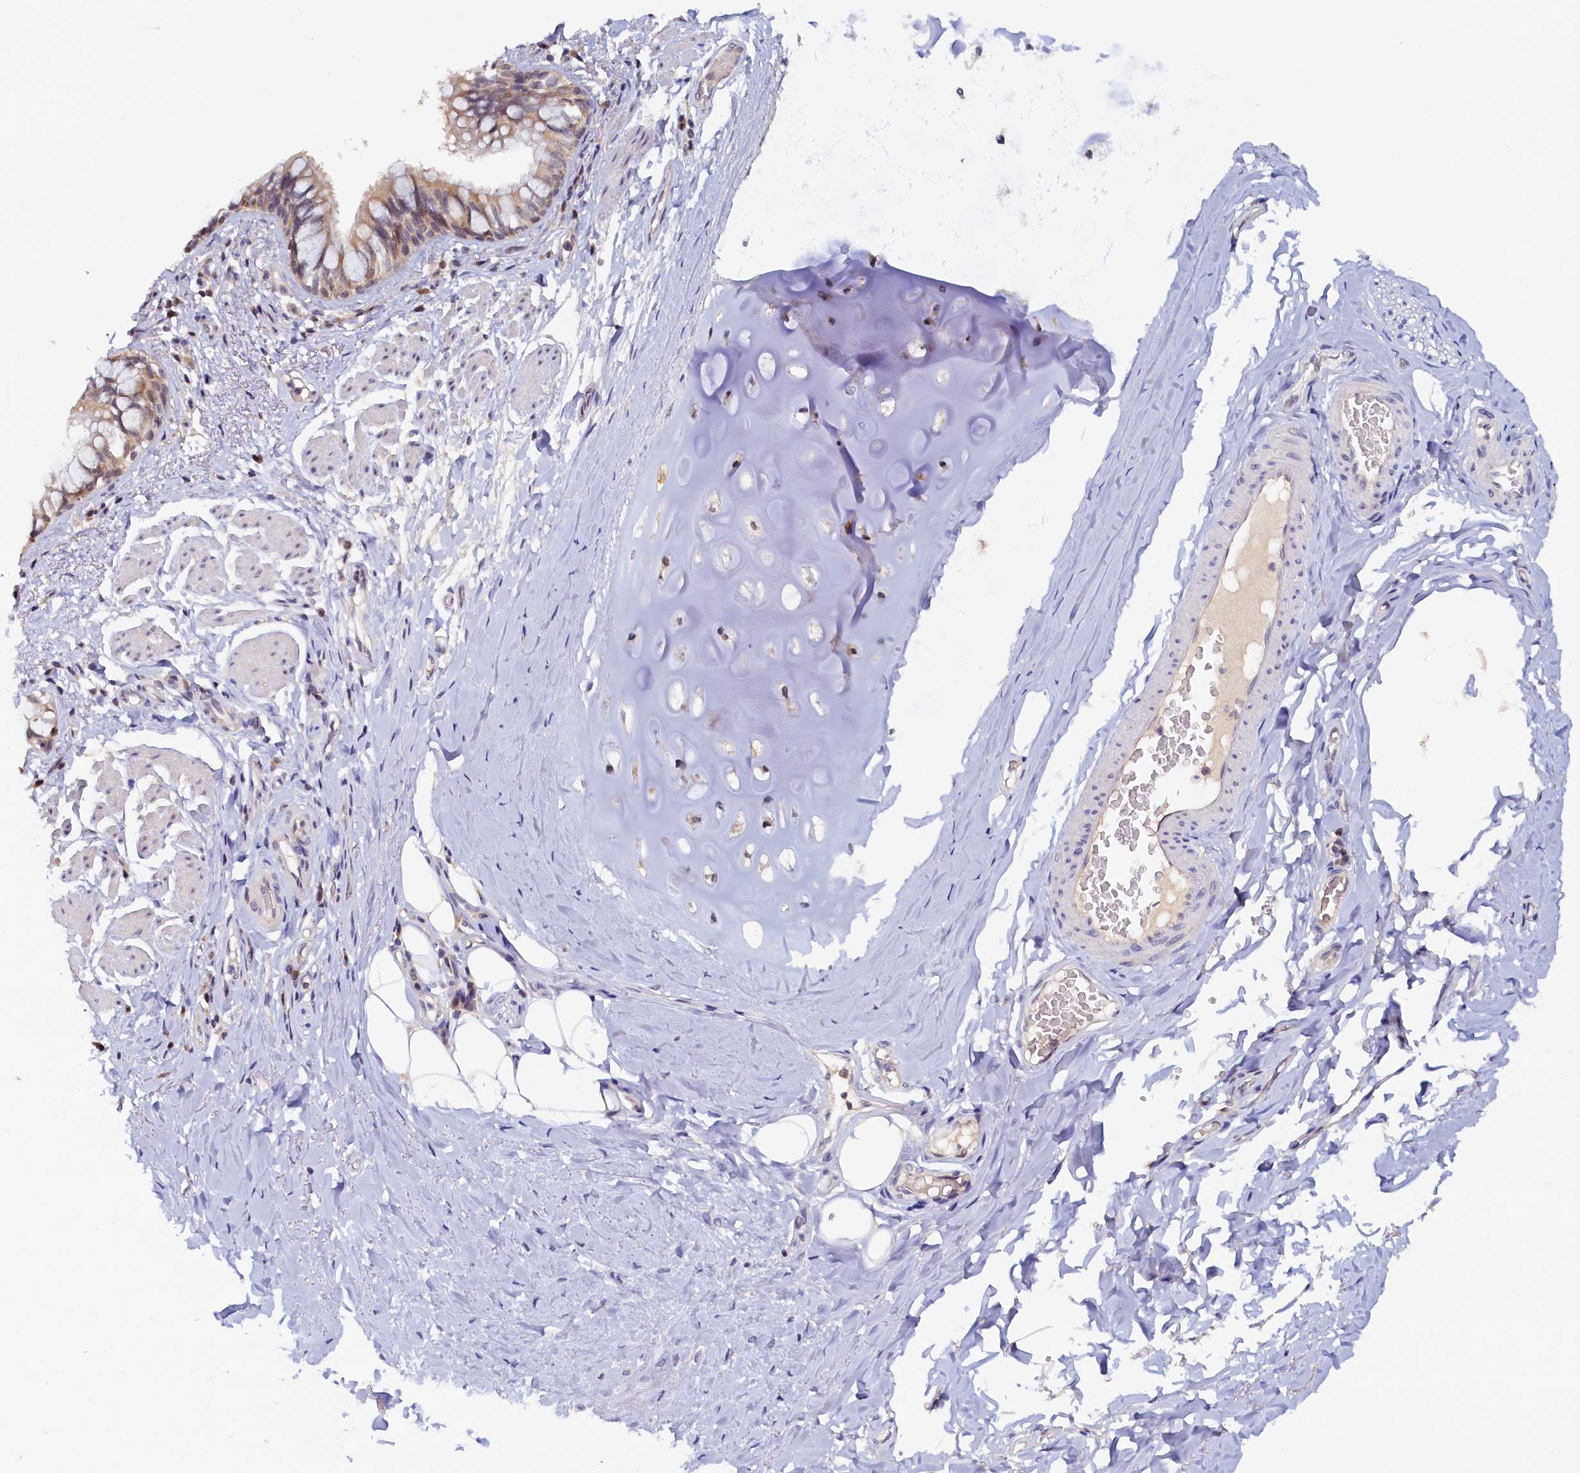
{"staining": {"intensity": "moderate", "quantity": ">75%", "location": "cytoplasmic/membranous,nuclear"}, "tissue": "bronchus", "cell_type": "Respiratory epithelial cells", "image_type": "normal", "snomed": [{"axis": "morphology", "description": "Normal tissue, NOS"}, {"axis": "topography", "description": "Cartilage tissue"}, {"axis": "topography", "description": "Bronchus"}], "caption": "There is medium levels of moderate cytoplasmic/membranous,nuclear staining in respiratory epithelial cells of benign bronchus, as demonstrated by immunohistochemical staining (brown color).", "gene": "PAAF1", "patient": {"sex": "female", "age": 36}}